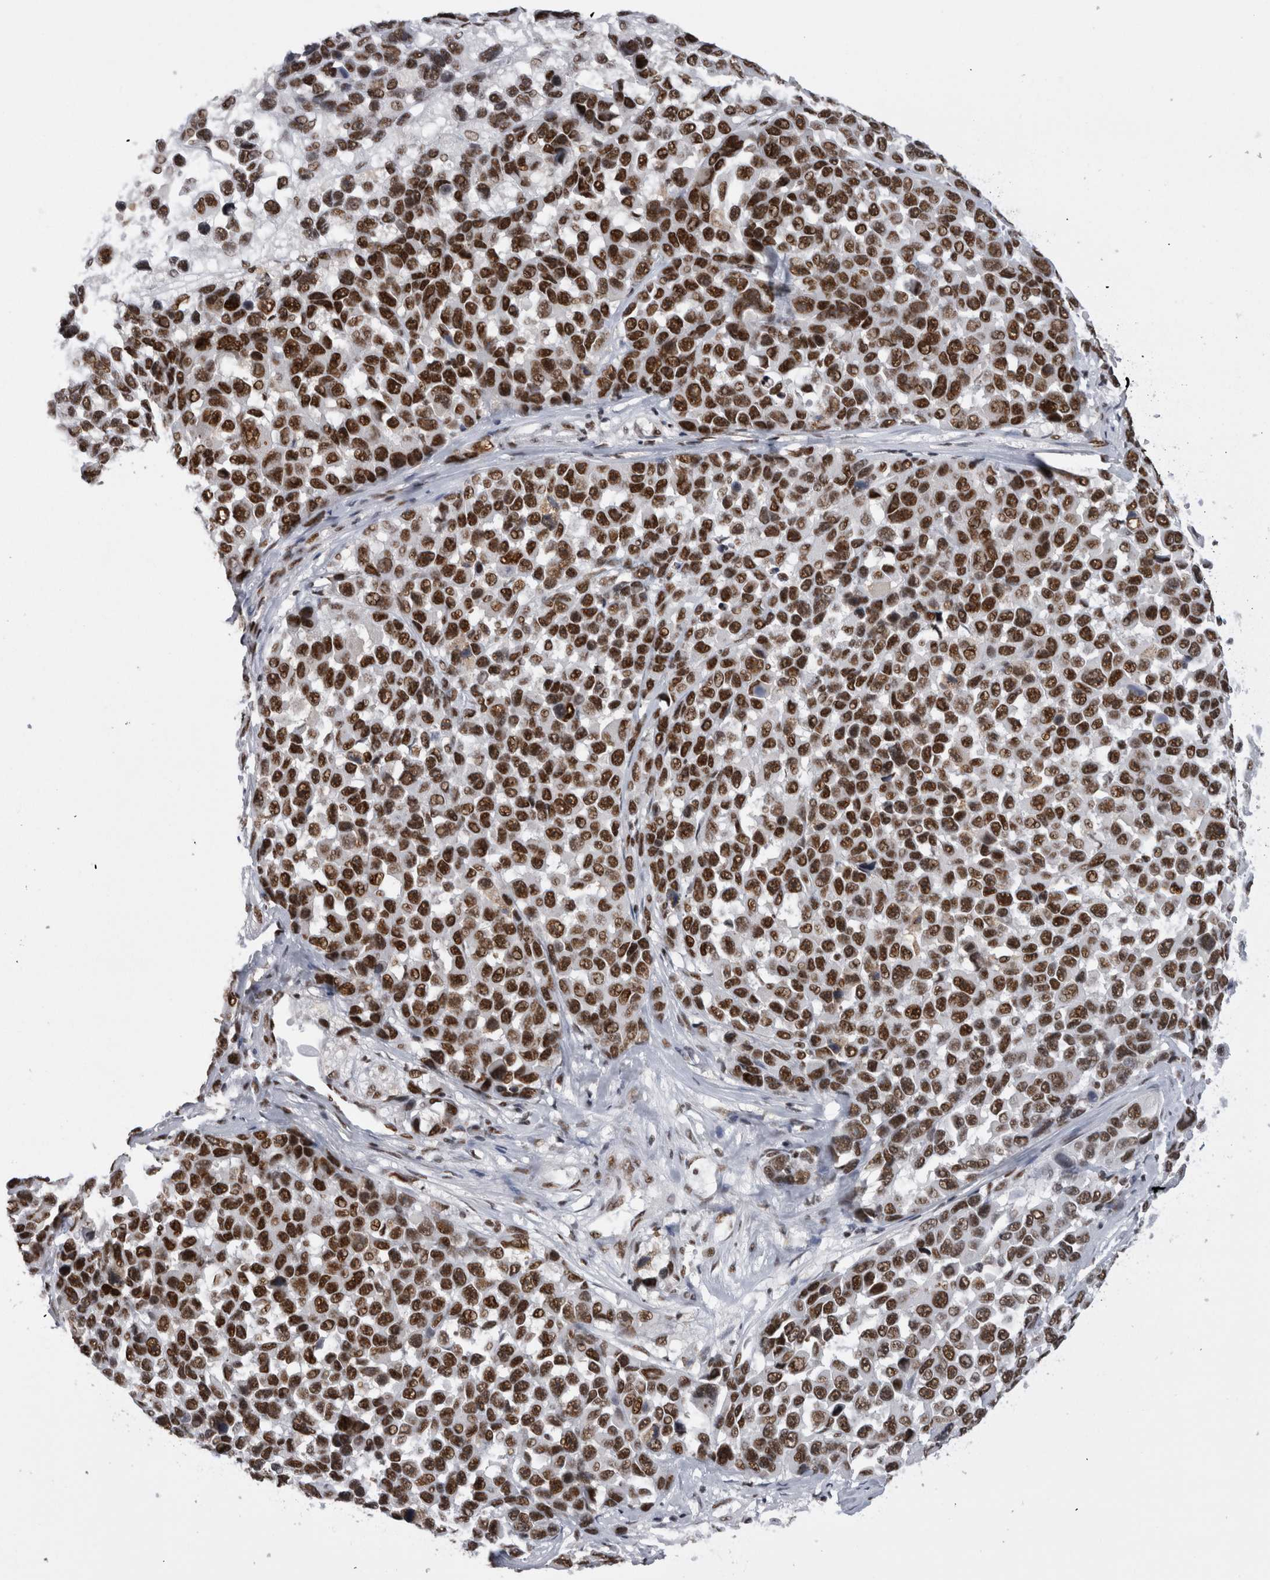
{"staining": {"intensity": "strong", "quantity": ">75%", "location": "nuclear"}, "tissue": "melanoma", "cell_type": "Tumor cells", "image_type": "cancer", "snomed": [{"axis": "morphology", "description": "Malignant melanoma, NOS"}, {"axis": "topography", "description": "Skin"}], "caption": "This micrograph exhibits melanoma stained with IHC to label a protein in brown. The nuclear of tumor cells show strong positivity for the protein. Nuclei are counter-stained blue.", "gene": "CDK11A", "patient": {"sex": "male", "age": 53}}